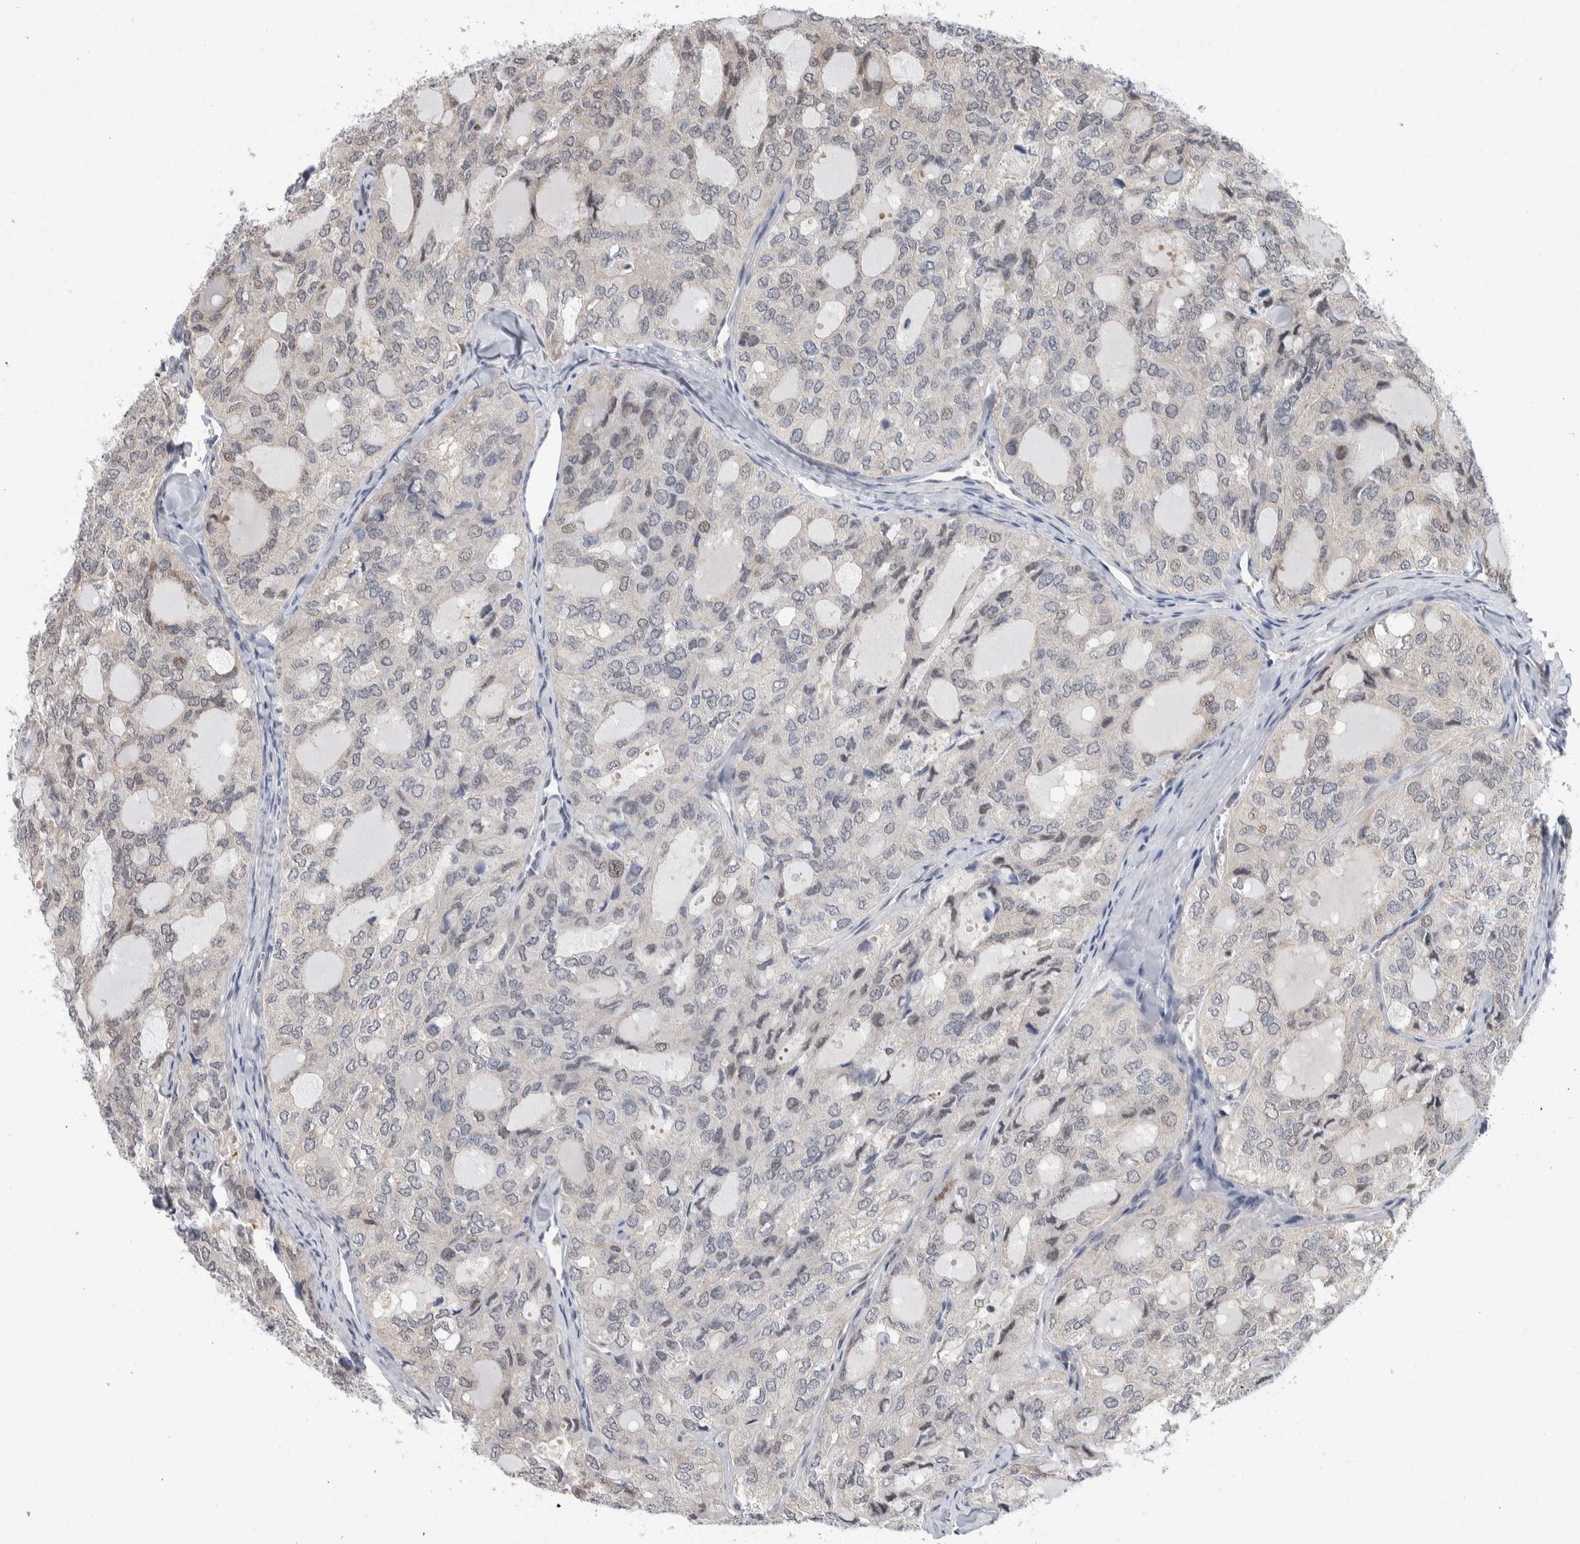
{"staining": {"intensity": "negative", "quantity": "none", "location": "none"}, "tissue": "thyroid cancer", "cell_type": "Tumor cells", "image_type": "cancer", "snomed": [{"axis": "morphology", "description": "Follicular adenoma carcinoma, NOS"}, {"axis": "topography", "description": "Thyroid gland"}], "caption": "A micrograph of human follicular adenoma carcinoma (thyroid) is negative for staining in tumor cells.", "gene": "PTPA", "patient": {"sex": "male", "age": 75}}